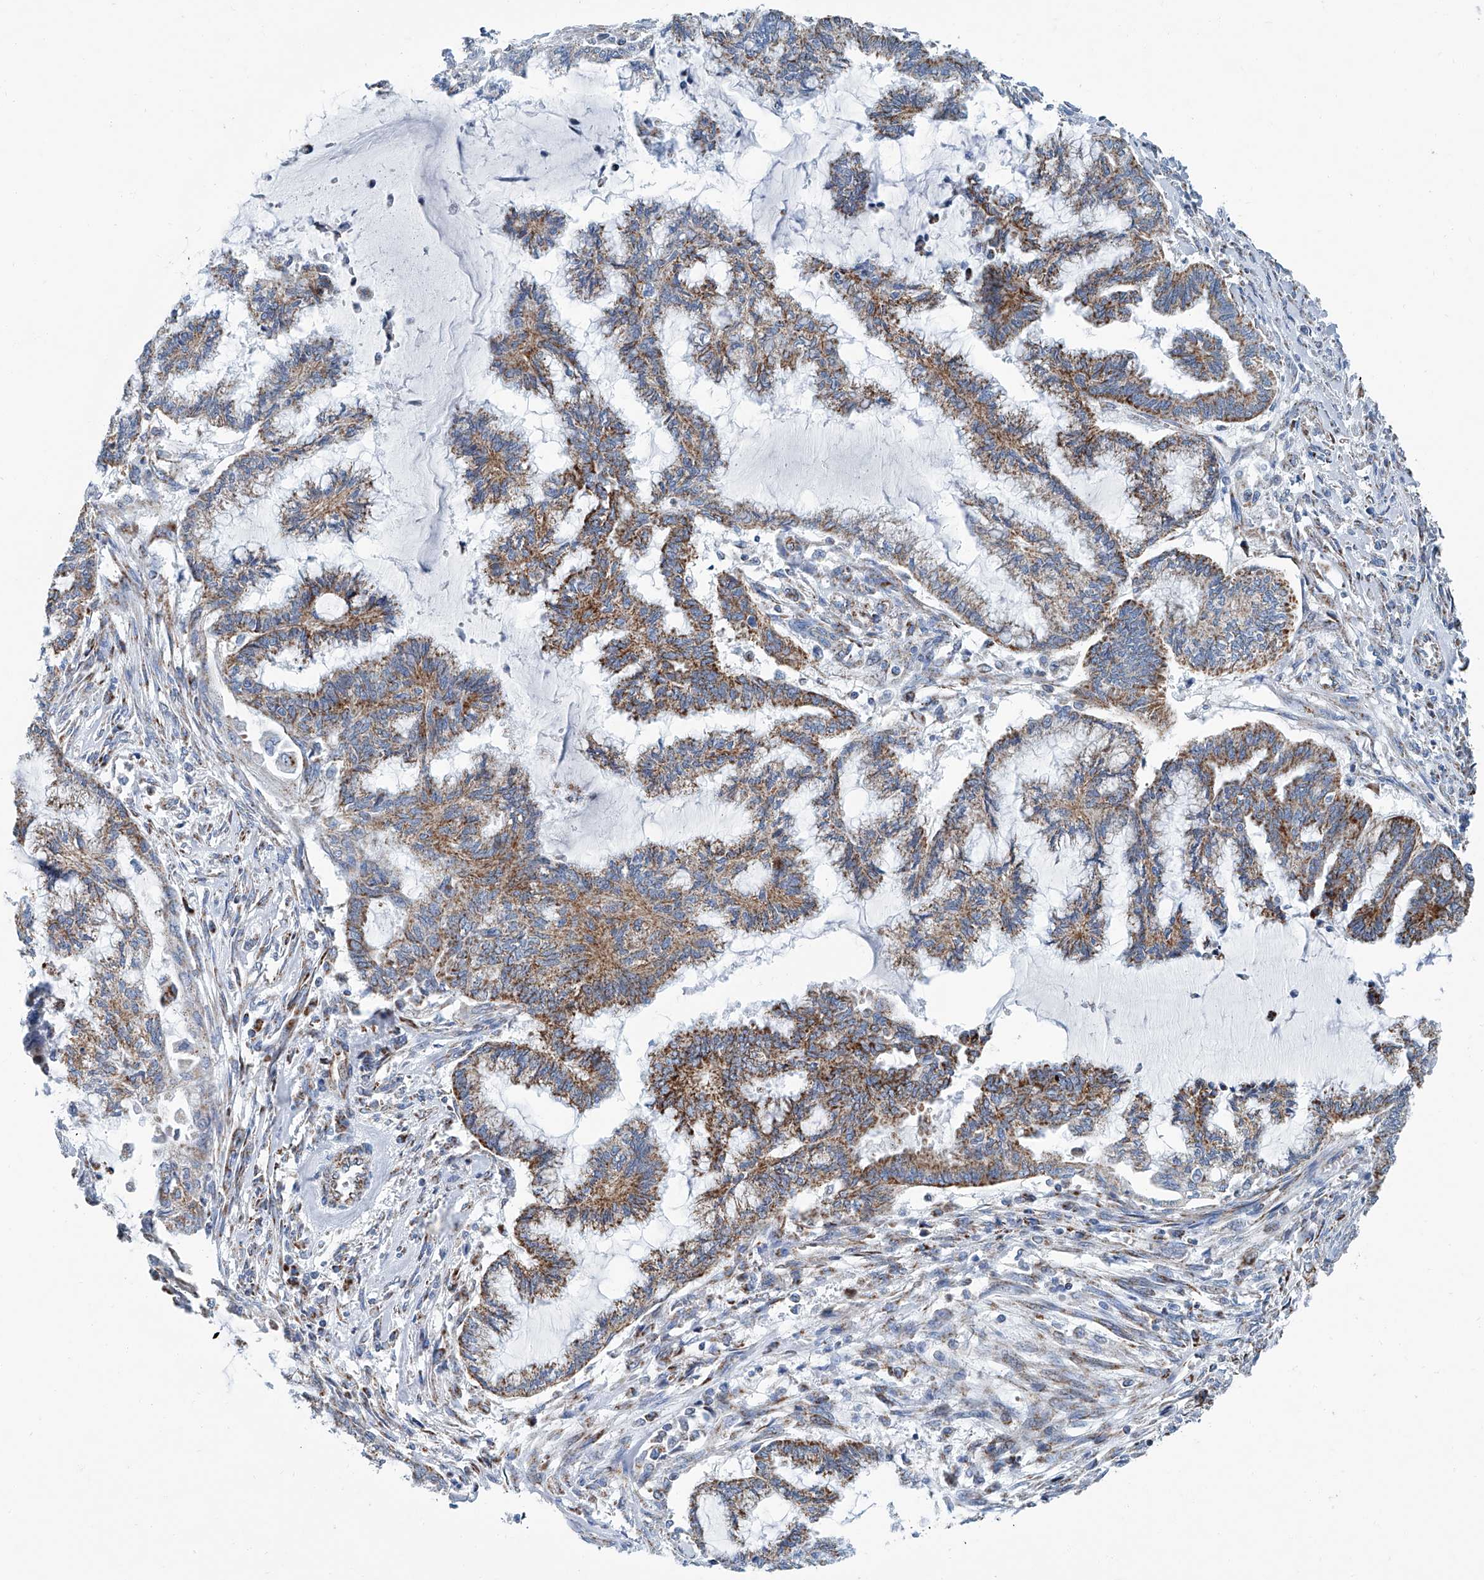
{"staining": {"intensity": "moderate", "quantity": ">75%", "location": "cytoplasmic/membranous"}, "tissue": "endometrial cancer", "cell_type": "Tumor cells", "image_type": "cancer", "snomed": [{"axis": "morphology", "description": "Adenocarcinoma, NOS"}, {"axis": "topography", "description": "Endometrium"}], "caption": "Immunohistochemical staining of endometrial cancer (adenocarcinoma) shows medium levels of moderate cytoplasmic/membranous protein staining in approximately >75% of tumor cells.", "gene": "MT-ND1", "patient": {"sex": "female", "age": 86}}